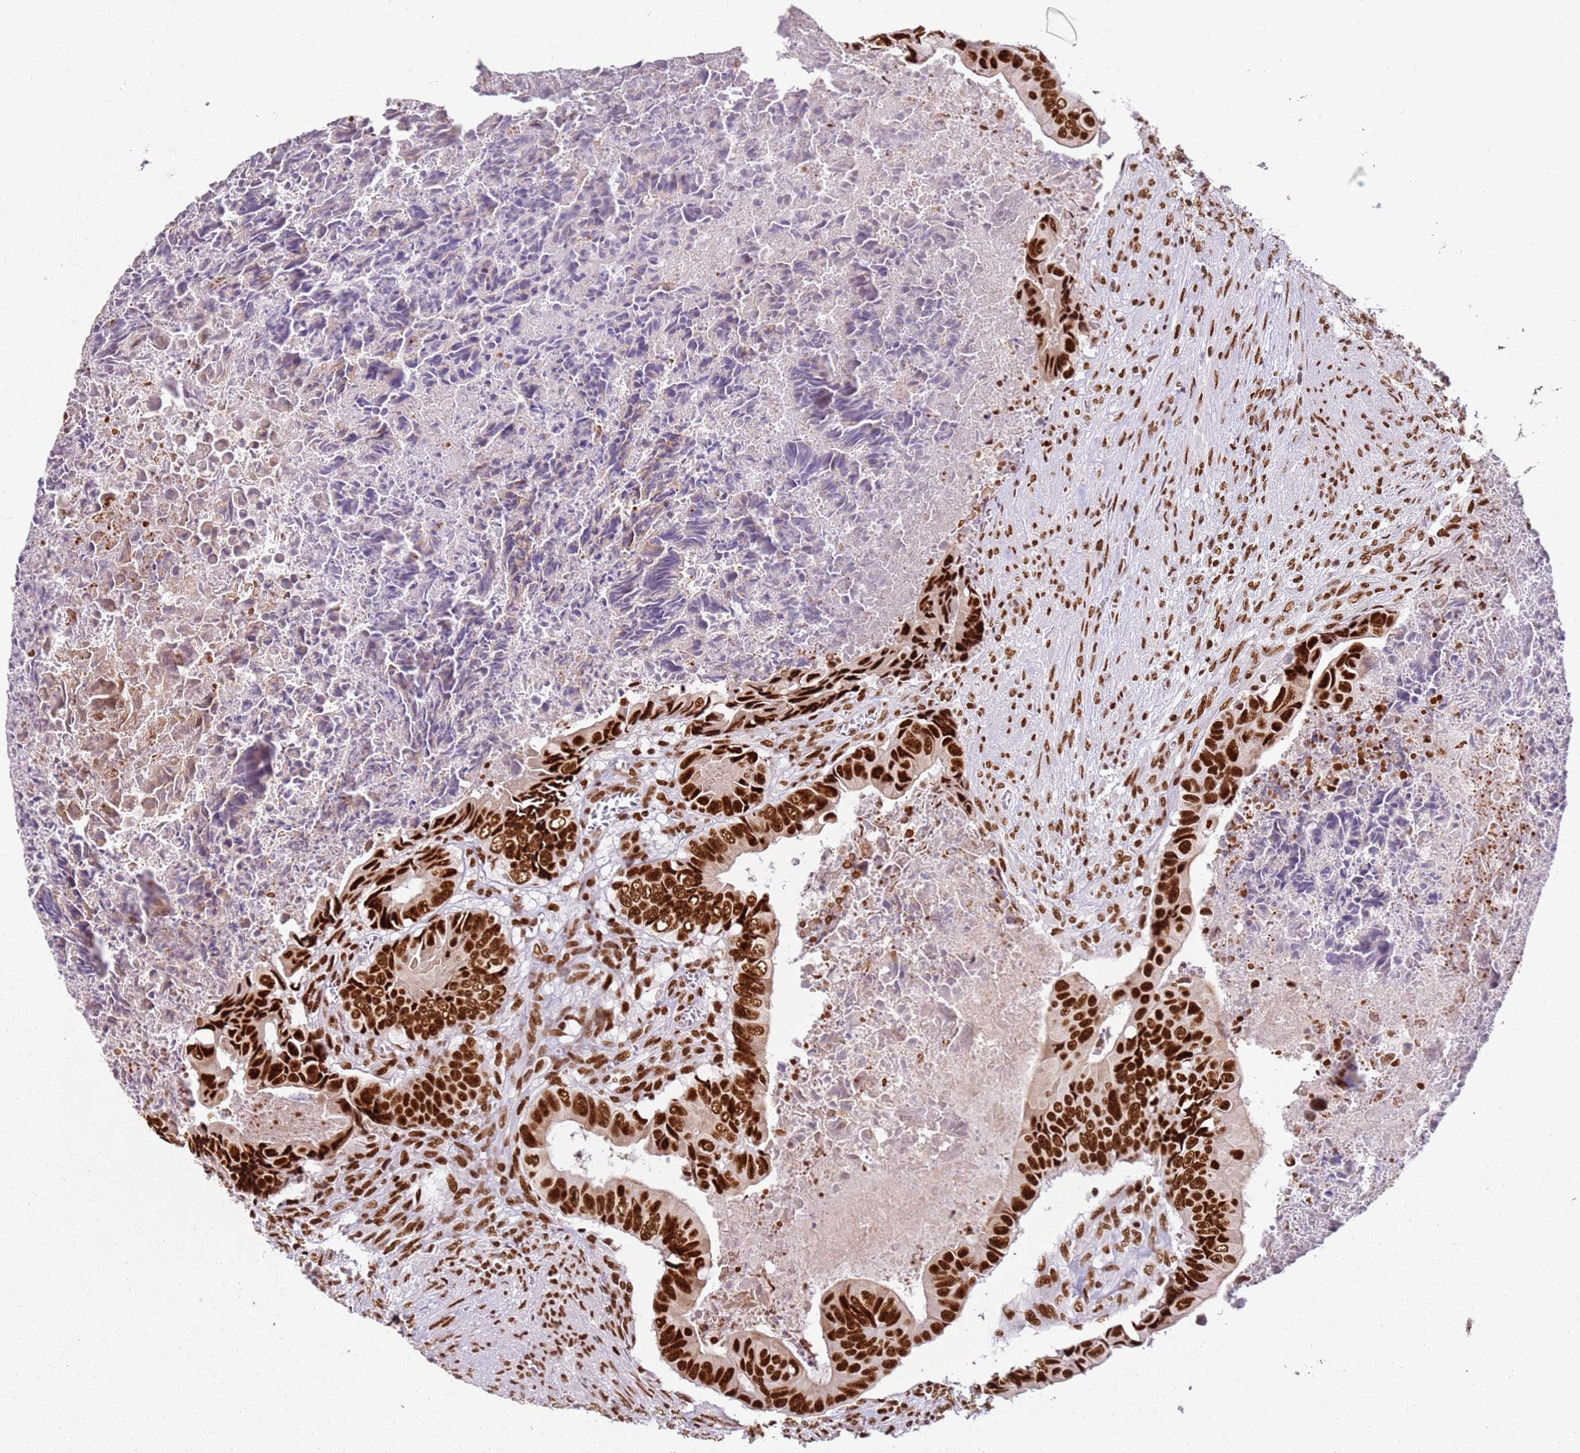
{"staining": {"intensity": "strong", "quantity": ">75%", "location": "nuclear"}, "tissue": "colorectal cancer", "cell_type": "Tumor cells", "image_type": "cancer", "snomed": [{"axis": "morphology", "description": "Adenocarcinoma, NOS"}, {"axis": "topography", "description": "Rectum"}], "caption": "Approximately >75% of tumor cells in colorectal cancer (adenocarcinoma) exhibit strong nuclear protein staining as visualized by brown immunohistochemical staining.", "gene": "TENT4A", "patient": {"sex": "female", "age": 78}}